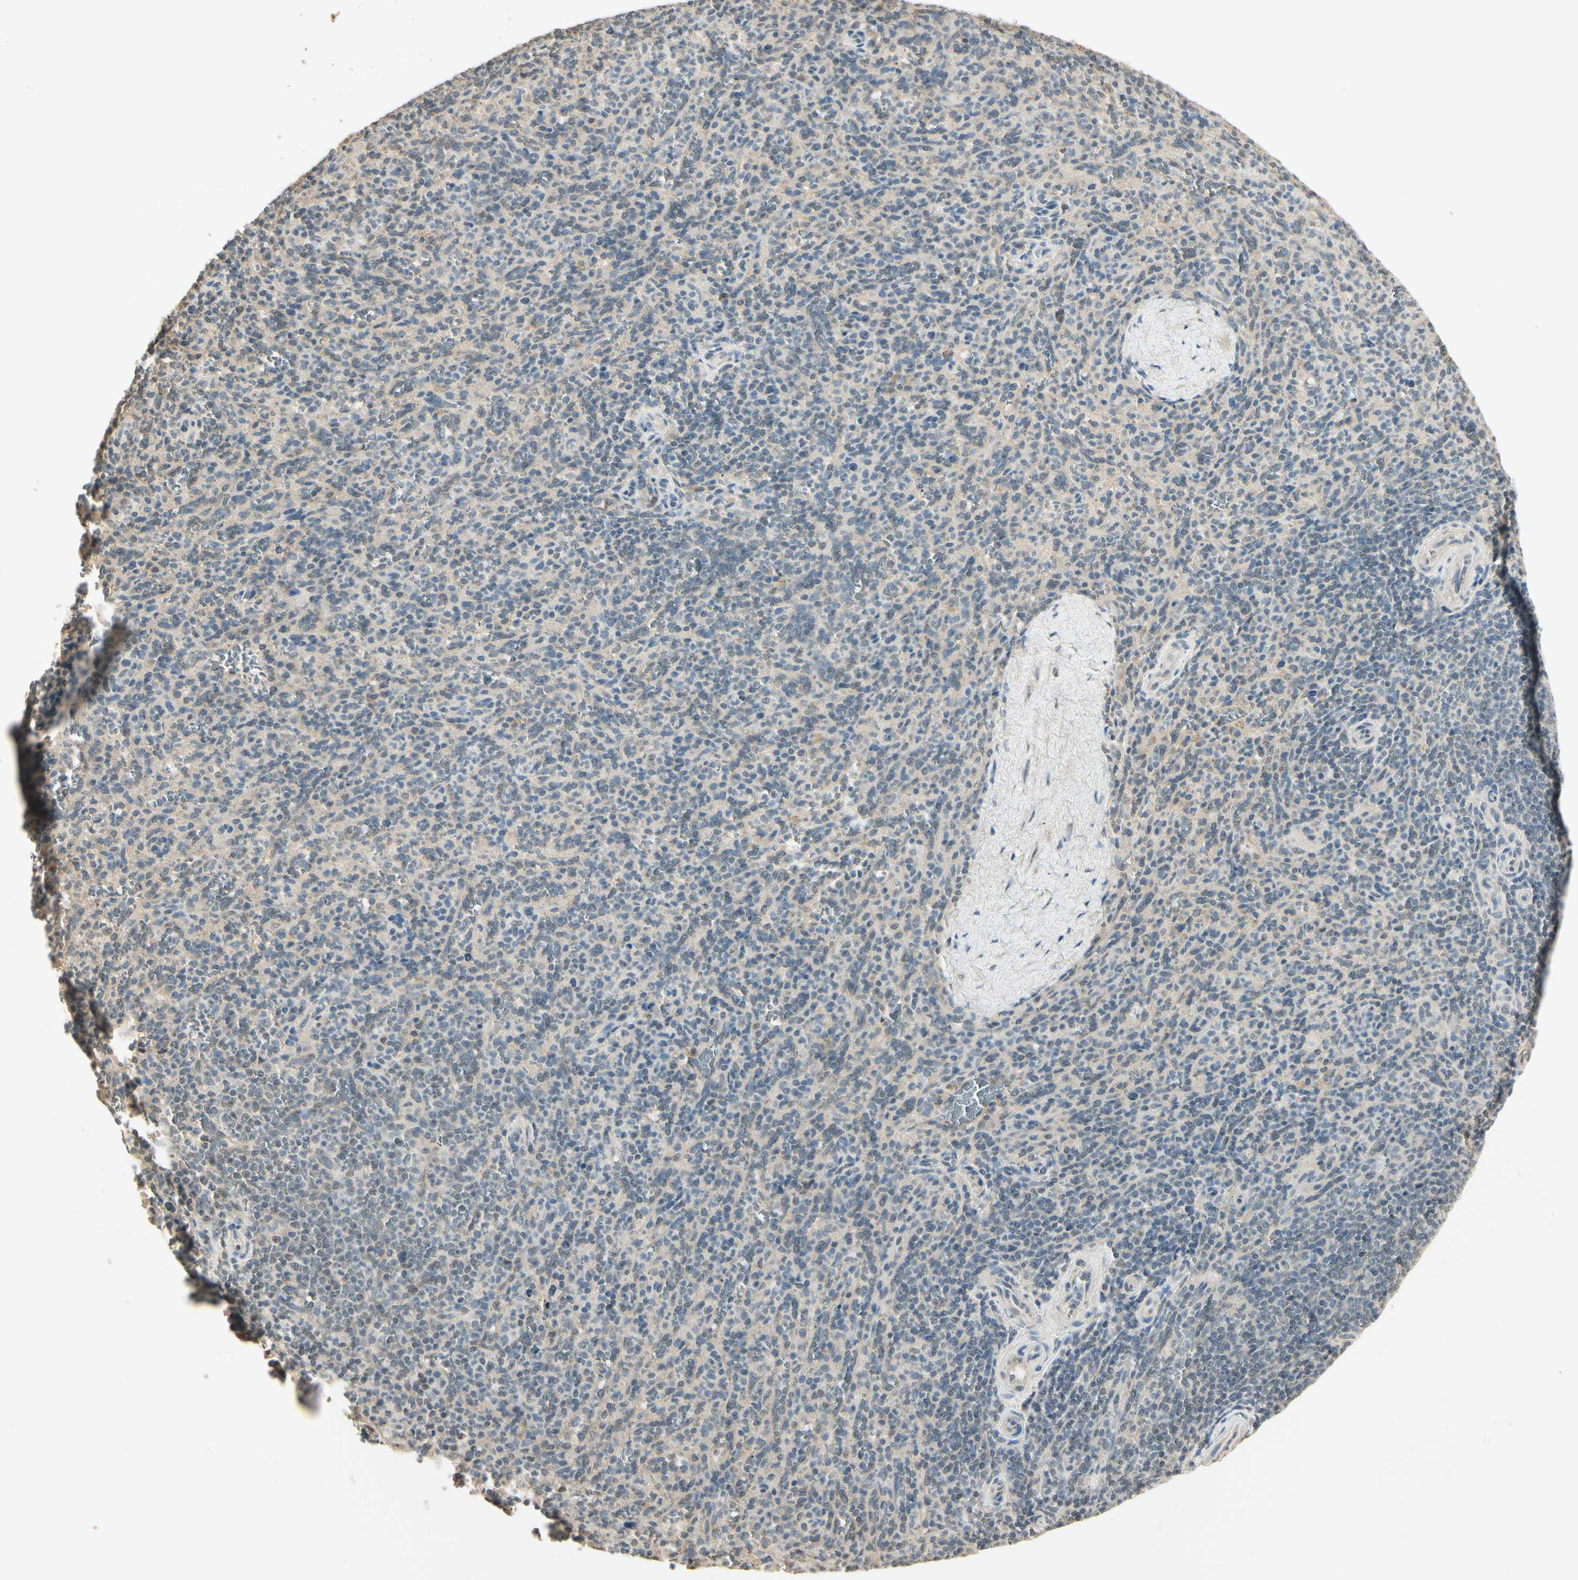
{"staining": {"intensity": "weak", "quantity": "<25%", "location": "cytoplasmic/membranous"}, "tissue": "spleen", "cell_type": "Cells in red pulp", "image_type": "normal", "snomed": [{"axis": "morphology", "description": "Normal tissue, NOS"}, {"axis": "topography", "description": "Spleen"}], "caption": "IHC histopathology image of normal spleen: spleen stained with DAB demonstrates no significant protein staining in cells in red pulp.", "gene": "SGCA", "patient": {"sex": "male", "age": 36}}